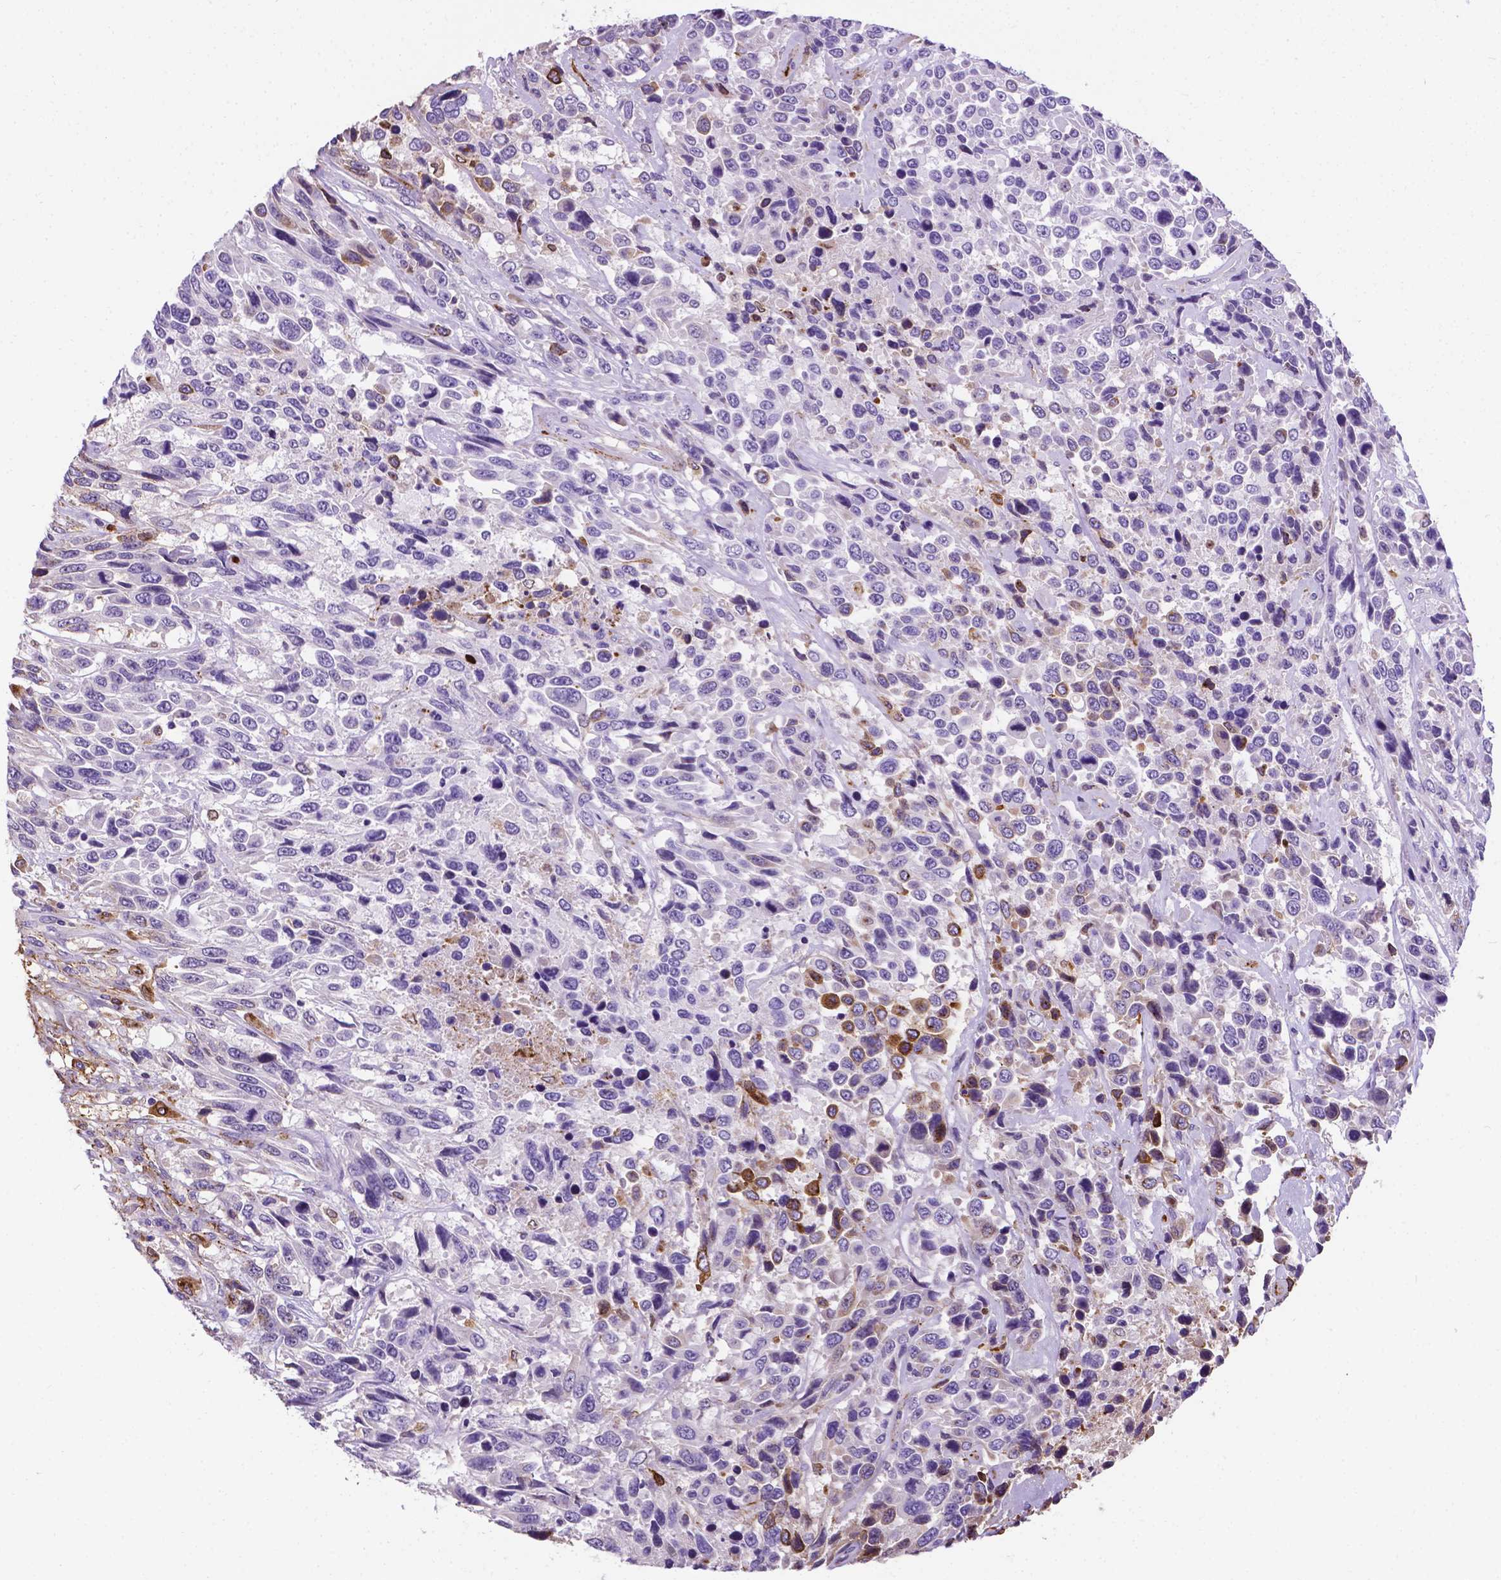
{"staining": {"intensity": "strong", "quantity": "<25%", "location": "cytoplasmic/membranous"}, "tissue": "urothelial cancer", "cell_type": "Tumor cells", "image_type": "cancer", "snomed": [{"axis": "morphology", "description": "Urothelial carcinoma, High grade"}, {"axis": "topography", "description": "Urinary bladder"}], "caption": "Tumor cells exhibit medium levels of strong cytoplasmic/membranous expression in about <25% of cells in urothelial carcinoma (high-grade).", "gene": "APOE", "patient": {"sex": "female", "age": 70}}